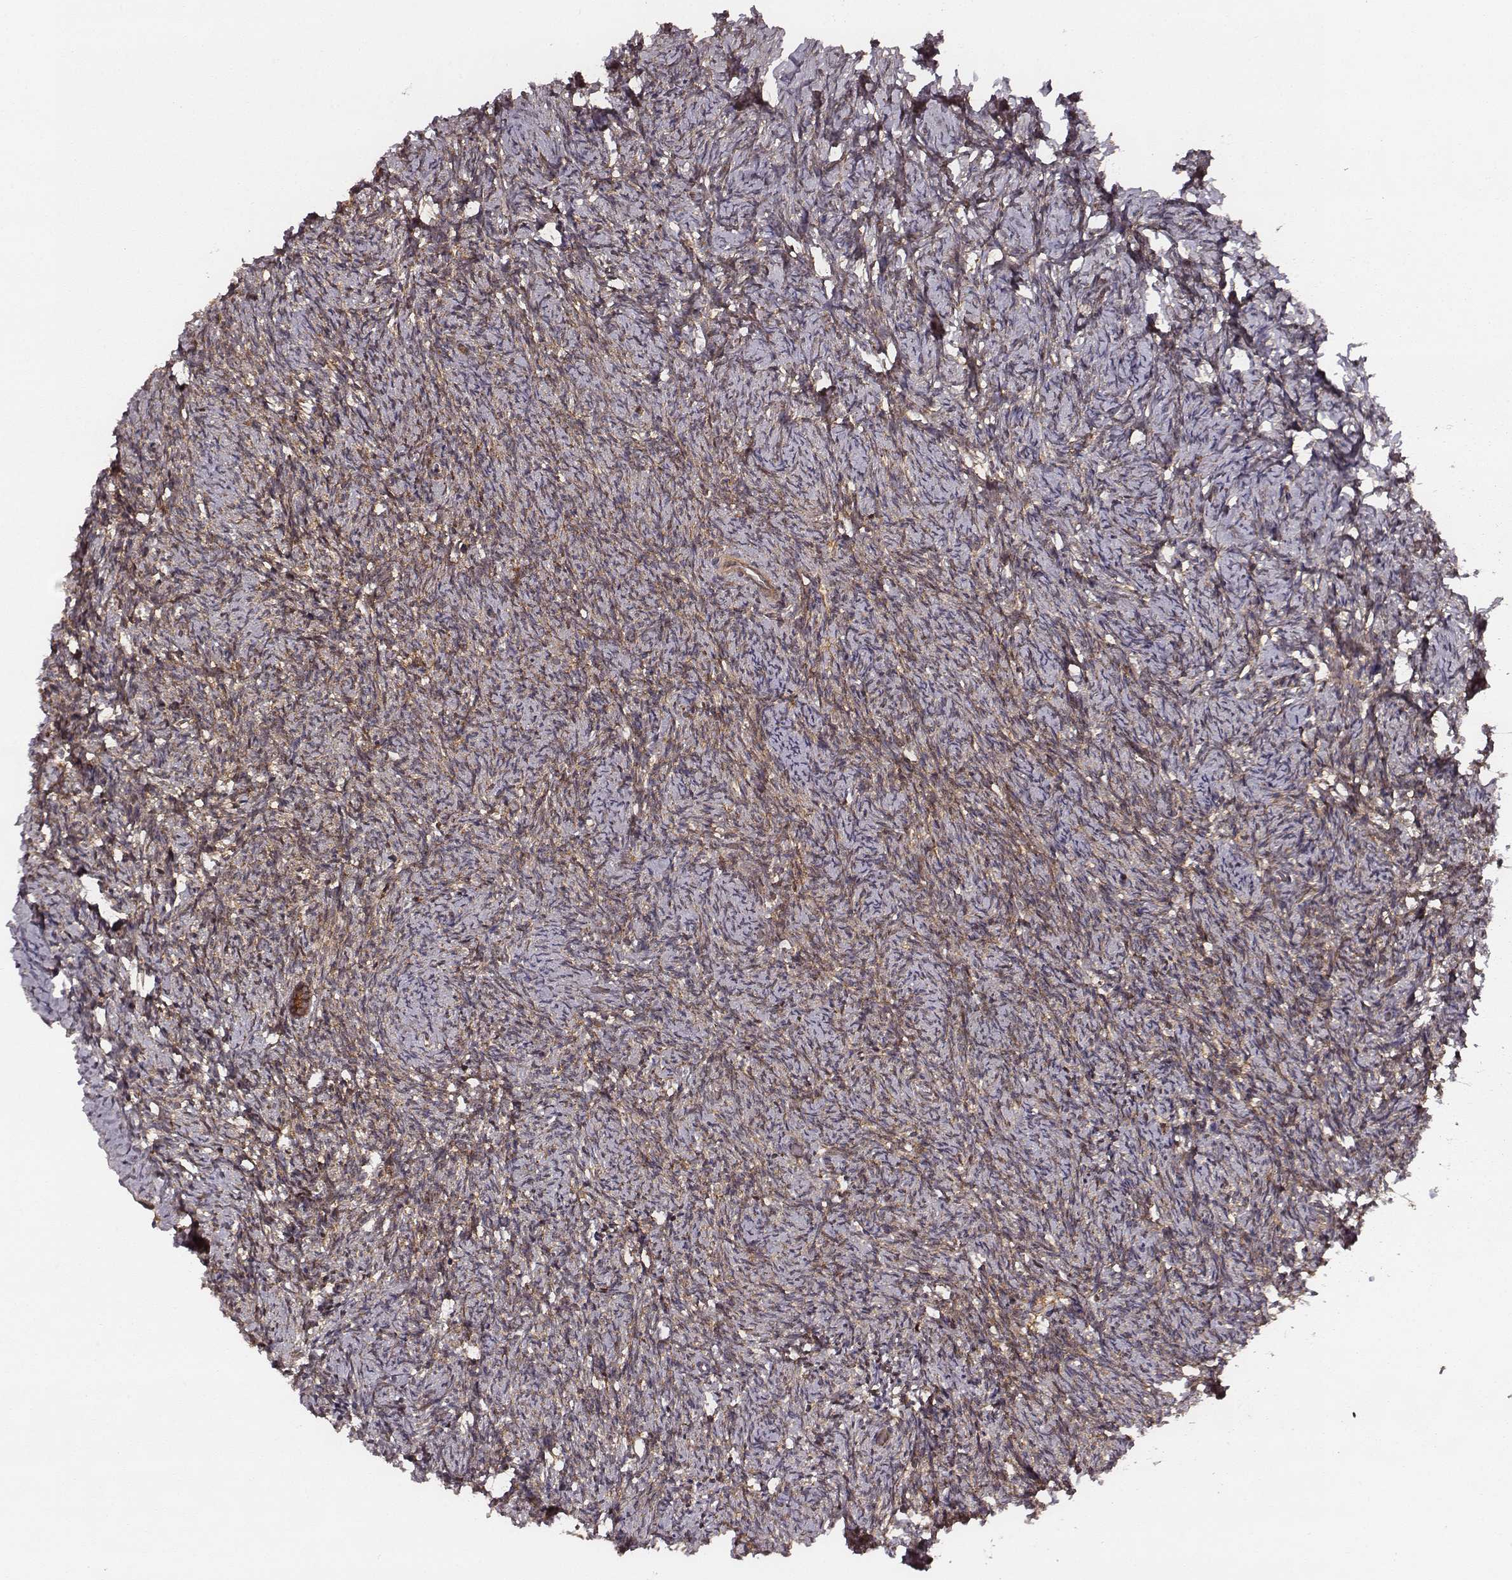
{"staining": {"intensity": "strong", "quantity": ">75%", "location": "cytoplasmic/membranous"}, "tissue": "ovary", "cell_type": "Follicle cells", "image_type": "normal", "snomed": [{"axis": "morphology", "description": "Normal tissue, NOS"}, {"axis": "topography", "description": "Ovary"}], "caption": "Normal ovary was stained to show a protein in brown. There is high levels of strong cytoplasmic/membranous positivity in about >75% of follicle cells. (DAB (3,3'-diaminobenzidine) = brown stain, brightfield microscopy at high magnification).", "gene": "VPS26A", "patient": {"sex": "female", "age": 39}}